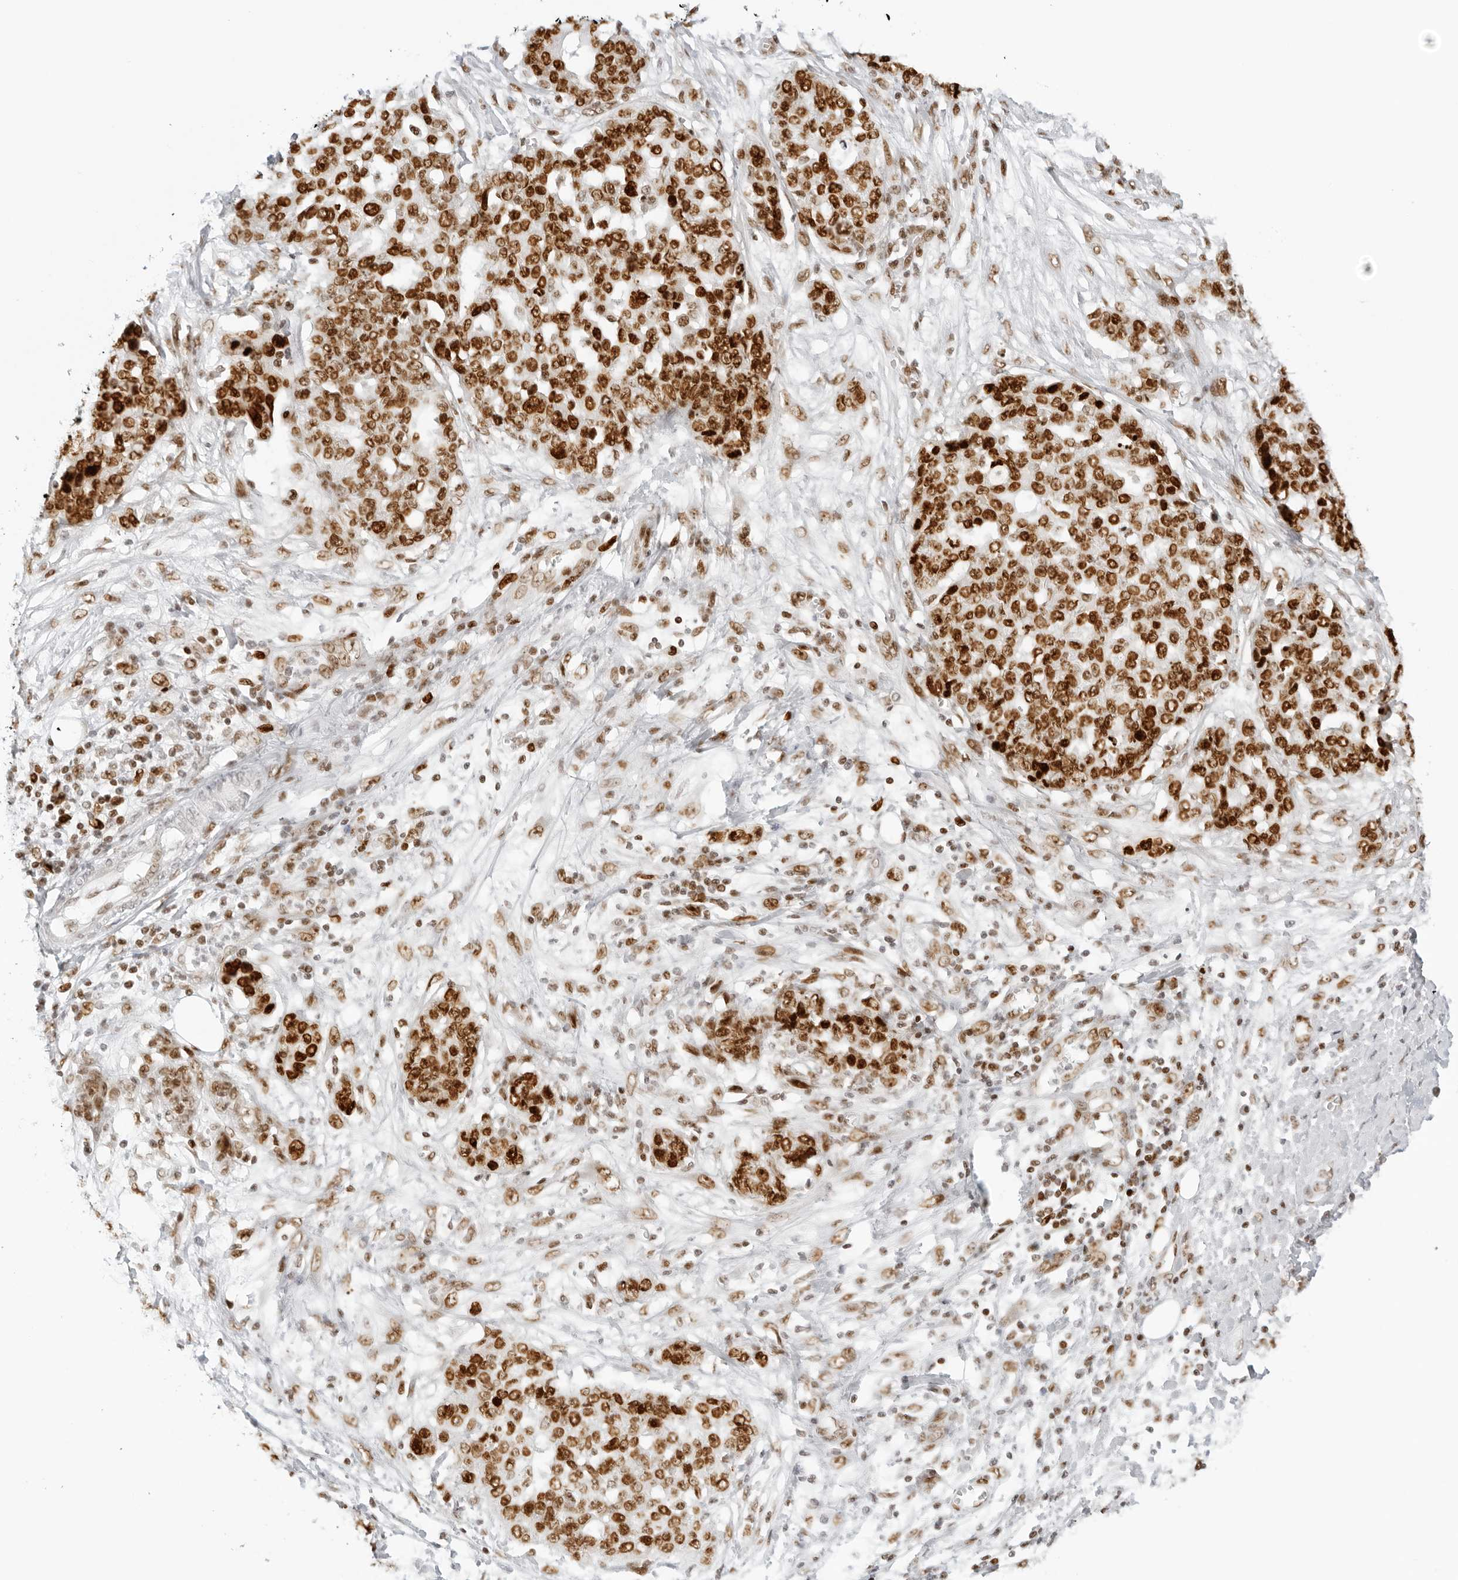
{"staining": {"intensity": "strong", "quantity": ">75%", "location": "nuclear"}, "tissue": "ovarian cancer", "cell_type": "Tumor cells", "image_type": "cancer", "snomed": [{"axis": "morphology", "description": "Cystadenocarcinoma, serous, NOS"}, {"axis": "topography", "description": "Soft tissue"}, {"axis": "topography", "description": "Ovary"}], "caption": "Strong nuclear expression is seen in about >75% of tumor cells in ovarian cancer (serous cystadenocarcinoma).", "gene": "RCC1", "patient": {"sex": "female", "age": 57}}